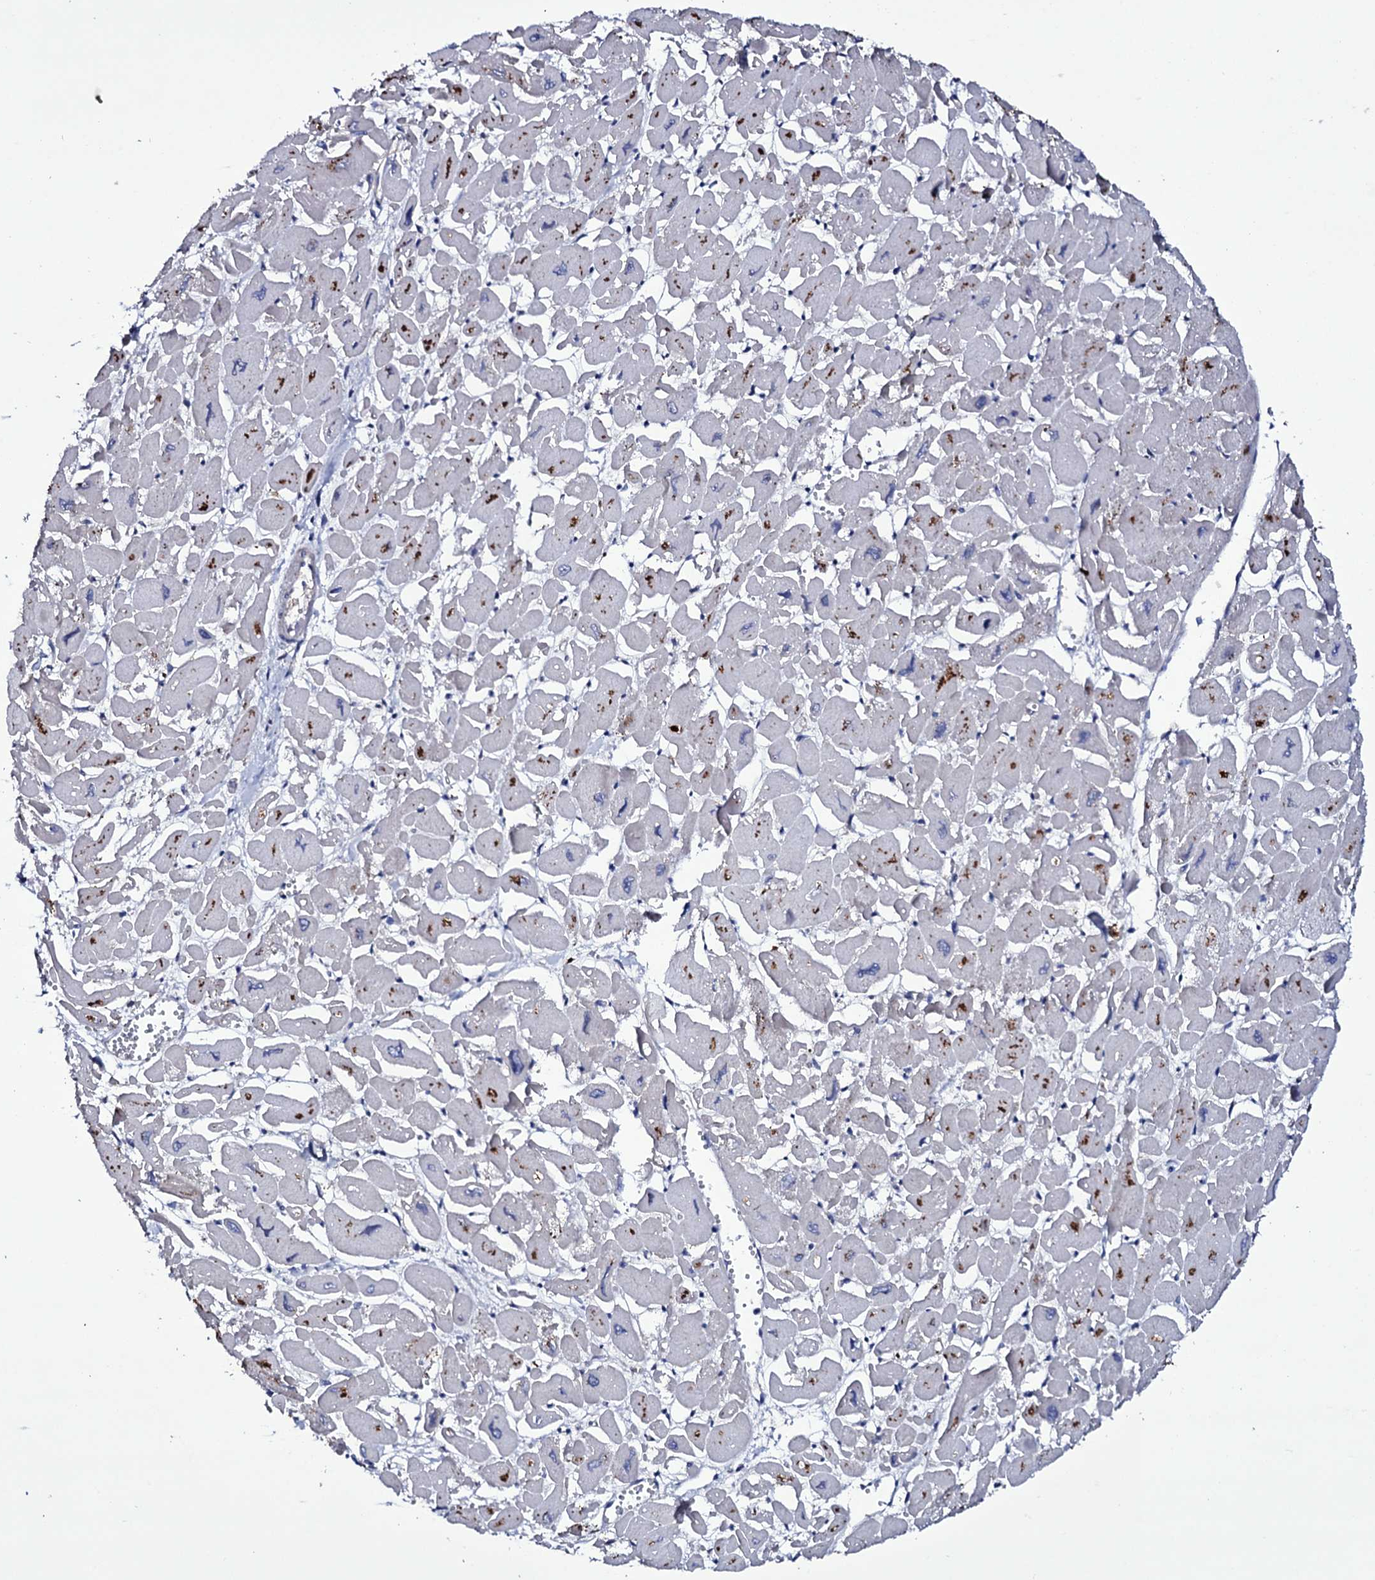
{"staining": {"intensity": "negative", "quantity": "none", "location": "none"}, "tissue": "heart muscle", "cell_type": "Cardiomyocytes", "image_type": "normal", "snomed": [{"axis": "morphology", "description": "Normal tissue, NOS"}, {"axis": "topography", "description": "Heart"}], "caption": "Immunohistochemistry (IHC) histopathology image of normal heart muscle: heart muscle stained with DAB (3,3'-diaminobenzidine) shows no significant protein expression in cardiomyocytes.", "gene": "BCL2L14", "patient": {"sex": "male", "age": 54}}